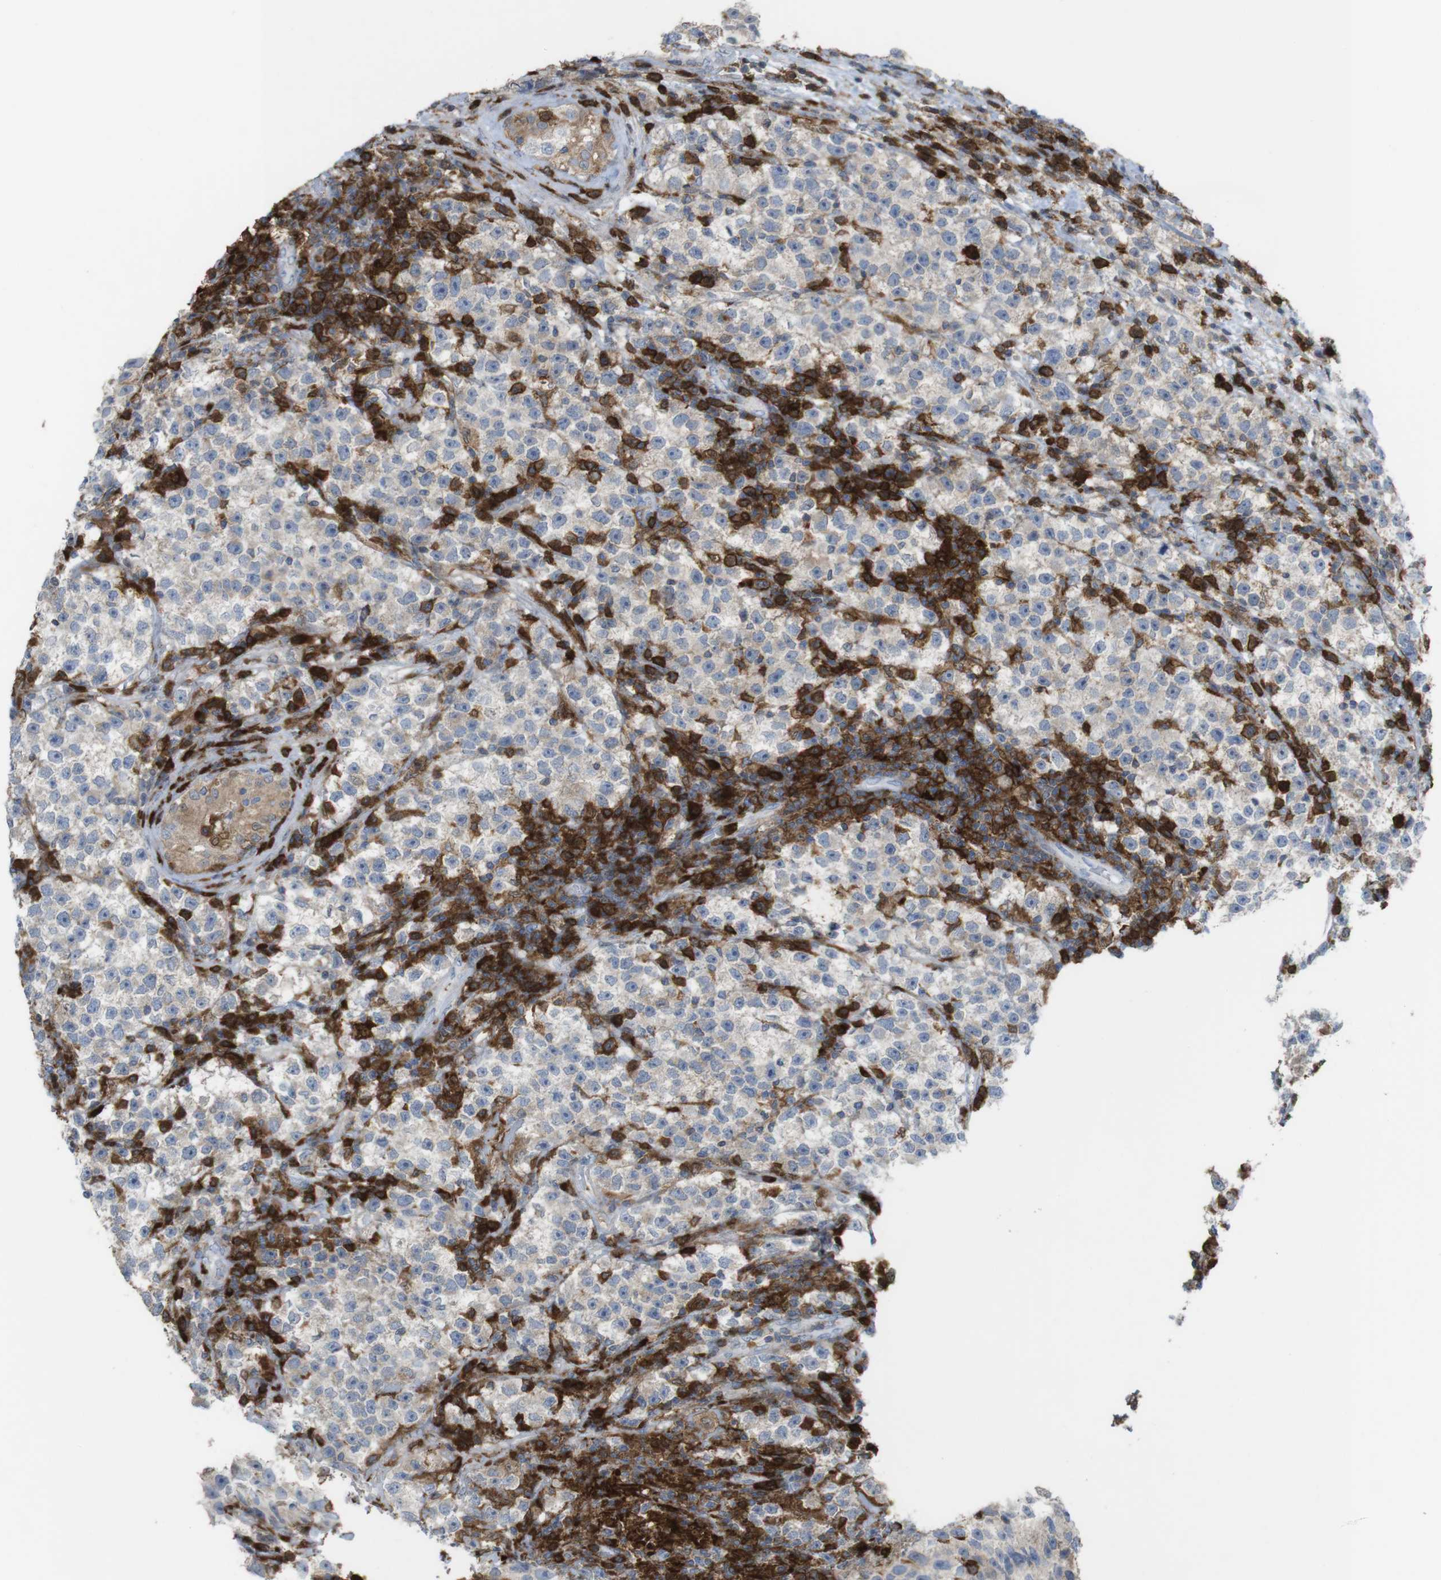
{"staining": {"intensity": "weak", "quantity": "<25%", "location": "cytoplasmic/membranous"}, "tissue": "testis cancer", "cell_type": "Tumor cells", "image_type": "cancer", "snomed": [{"axis": "morphology", "description": "Seminoma, NOS"}, {"axis": "topography", "description": "Testis"}], "caption": "There is no significant staining in tumor cells of testis cancer. (DAB immunohistochemistry (IHC) with hematoxylin counter stain).", "gene": "PRKCD", "patient": {"sex": "male", "age": 22}}